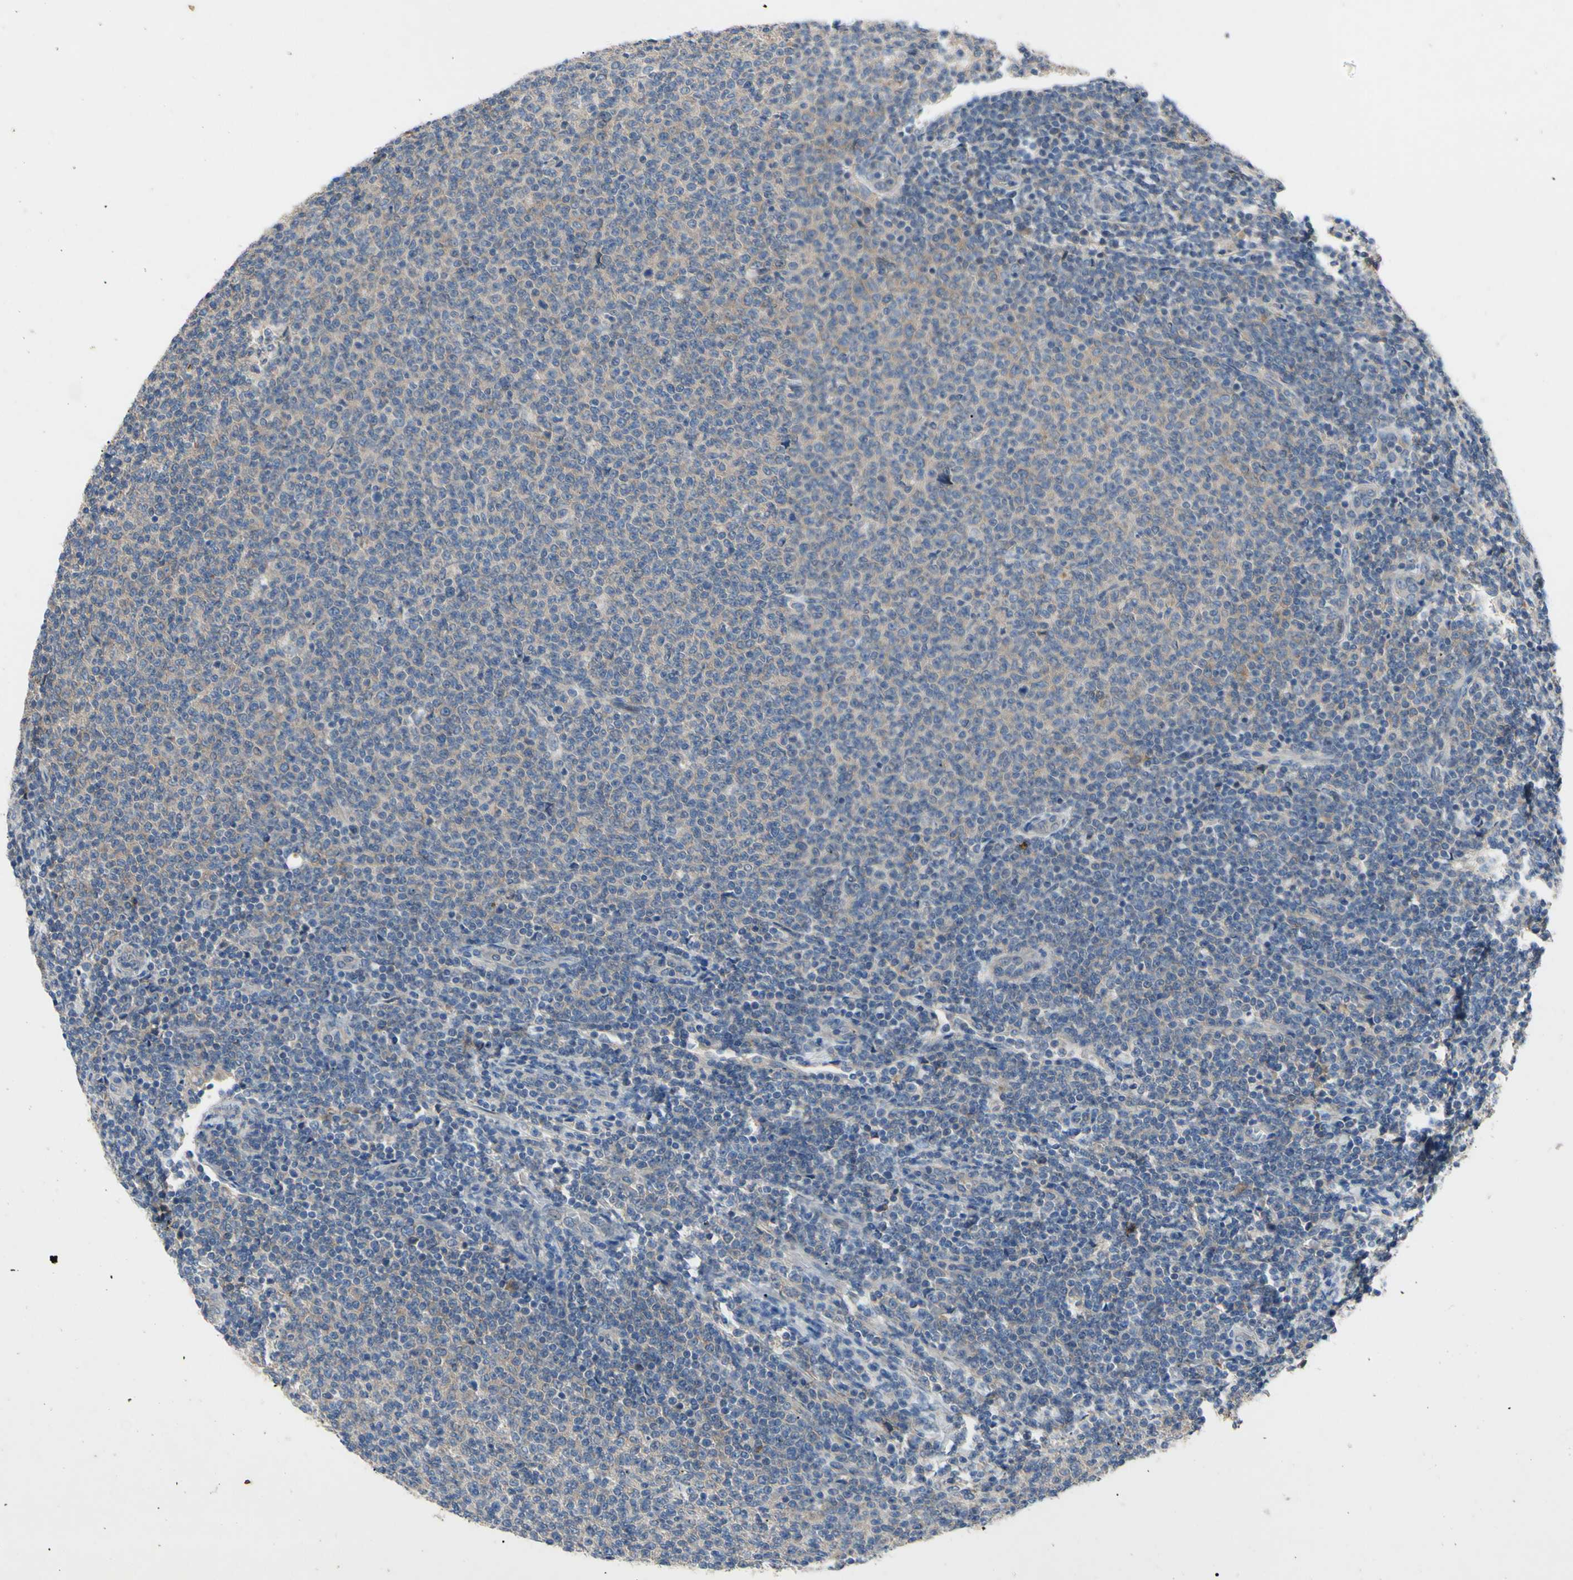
{"staining": {"intensity": "weak", "quantity": "25%-75%", "location": "cytoplasmic/membranous"}, "tissue": "lymphoma", "cell_type": "Tumor cells", "image_type": "cancer", "snomed": [{"axis": "morphology", "description": "Malignant lymphoma, non-Hodgkin's type, Low grade"}, {"axis": "topography", "description": "Lymph node"}], "caption": "DAB immunohistochemical staining of malignant lymphoma, non-Hodgkin's type (low-grade) exhibits weak cytoplasmic/membranous protein positivity in approximately 25%-75% of tumor cells.", "gene": "HILPDA", "patient": {"sex": "male", "age": 66}}